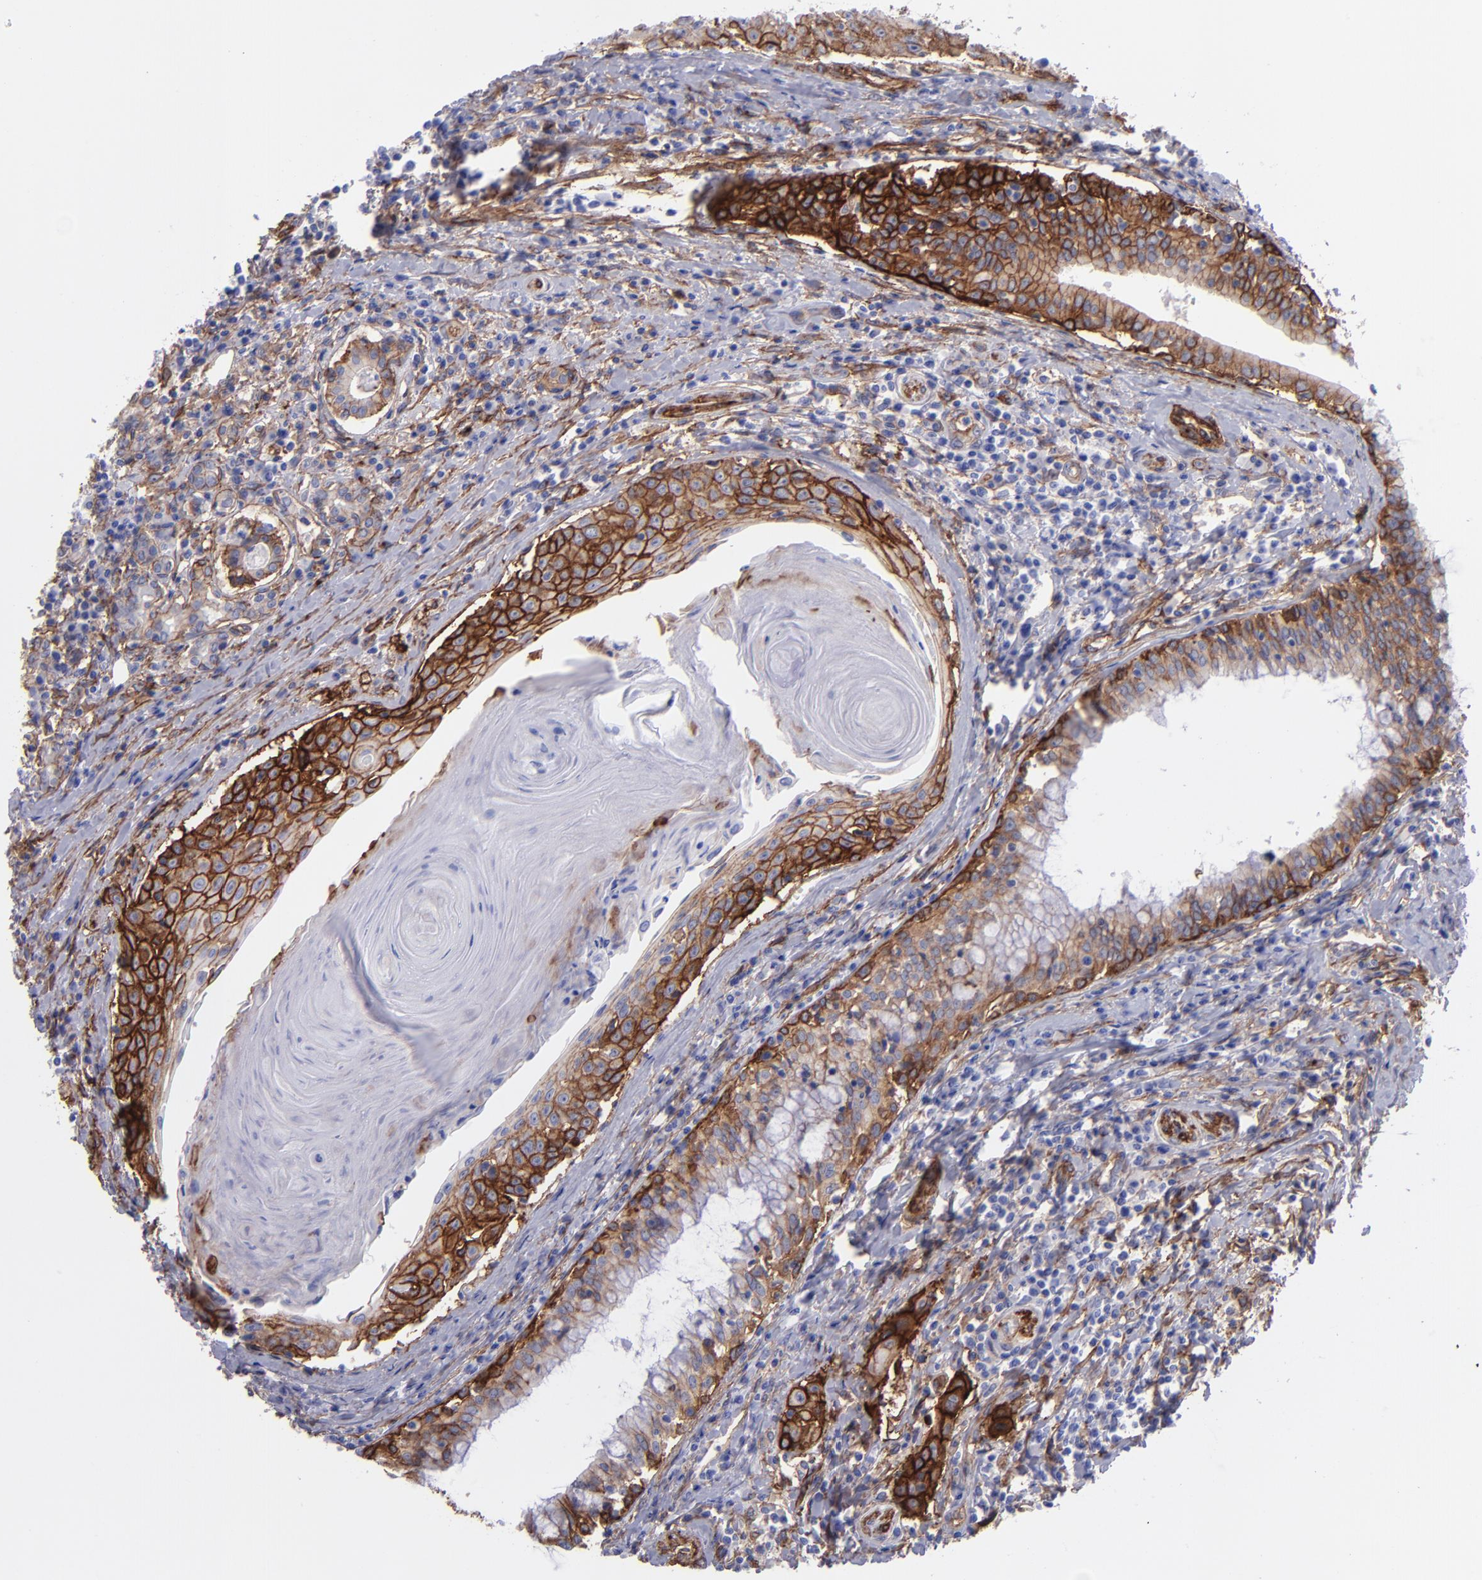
{"staining": {"intensity": "strong", "quantity": ">75%", "location": "cytoplasmic/membranous"}, "tissue": "head and neck cancer", "cell_type": "Tumor cells", "image_type": "cancer", "snomed": [{"axis": "morphology", "description": "Squamous cell carcinoma, NOS"}, {"axis": "morphology", "description": "Squamous cell carcinoma, metastatic, NOS"}, {"axis": "topography", "description": "Lymph node"}, {"axis": "topography", "description": "Salivary gland"}, {"axis": "topography", "description": "Head-Neck"}], "caption": "Protein expression analysis of human head and neck cancer (metastatic squamous cell carcinoma) reveals strong cytoplasmic/membranous staining in about >75% of tumor cells.", "gene": "ITGAV", "patient": {"sex": "female", "age": 74}}